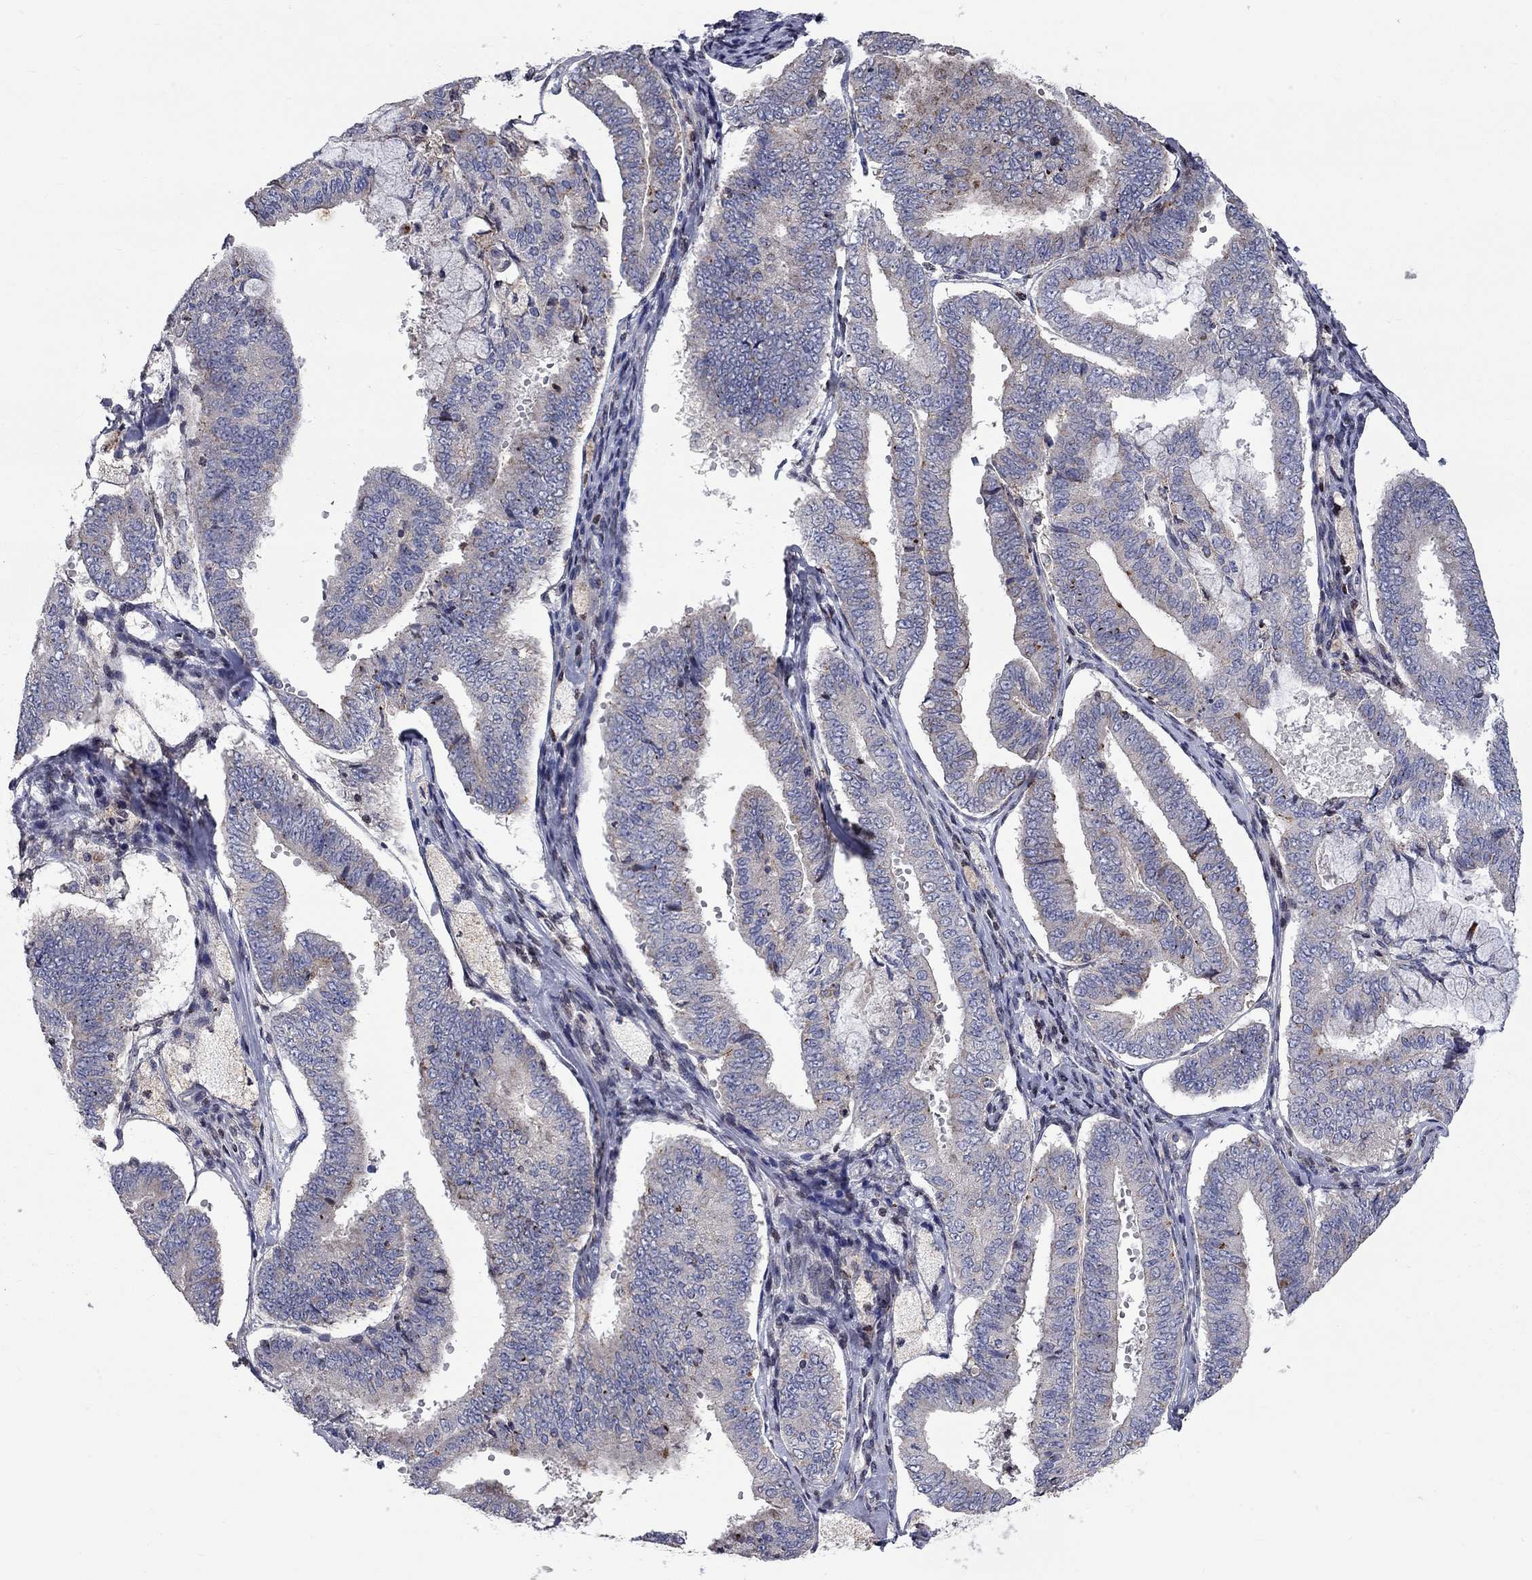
{"staining": {"intensity": "negative", "quantity": "none", "location": "none"}, "tissue": "endometrial cancer", "cell_type": "Tumor cells", "image_type": "cancer", "snomed": [{"axis": "morphology", "description": "Adenocarcinoma, NOS"}, {"axis": "topography", "description": "Endometrium"}], "caption": "Immunohistochemistry photomicrograph of neoplastic tissue: endometrial adenocarcinoma stained with DAB exhibits no significant protein expression in tumor cells.", "gene": "ERN2", "patient": {"sex": "female", "age": 63}}